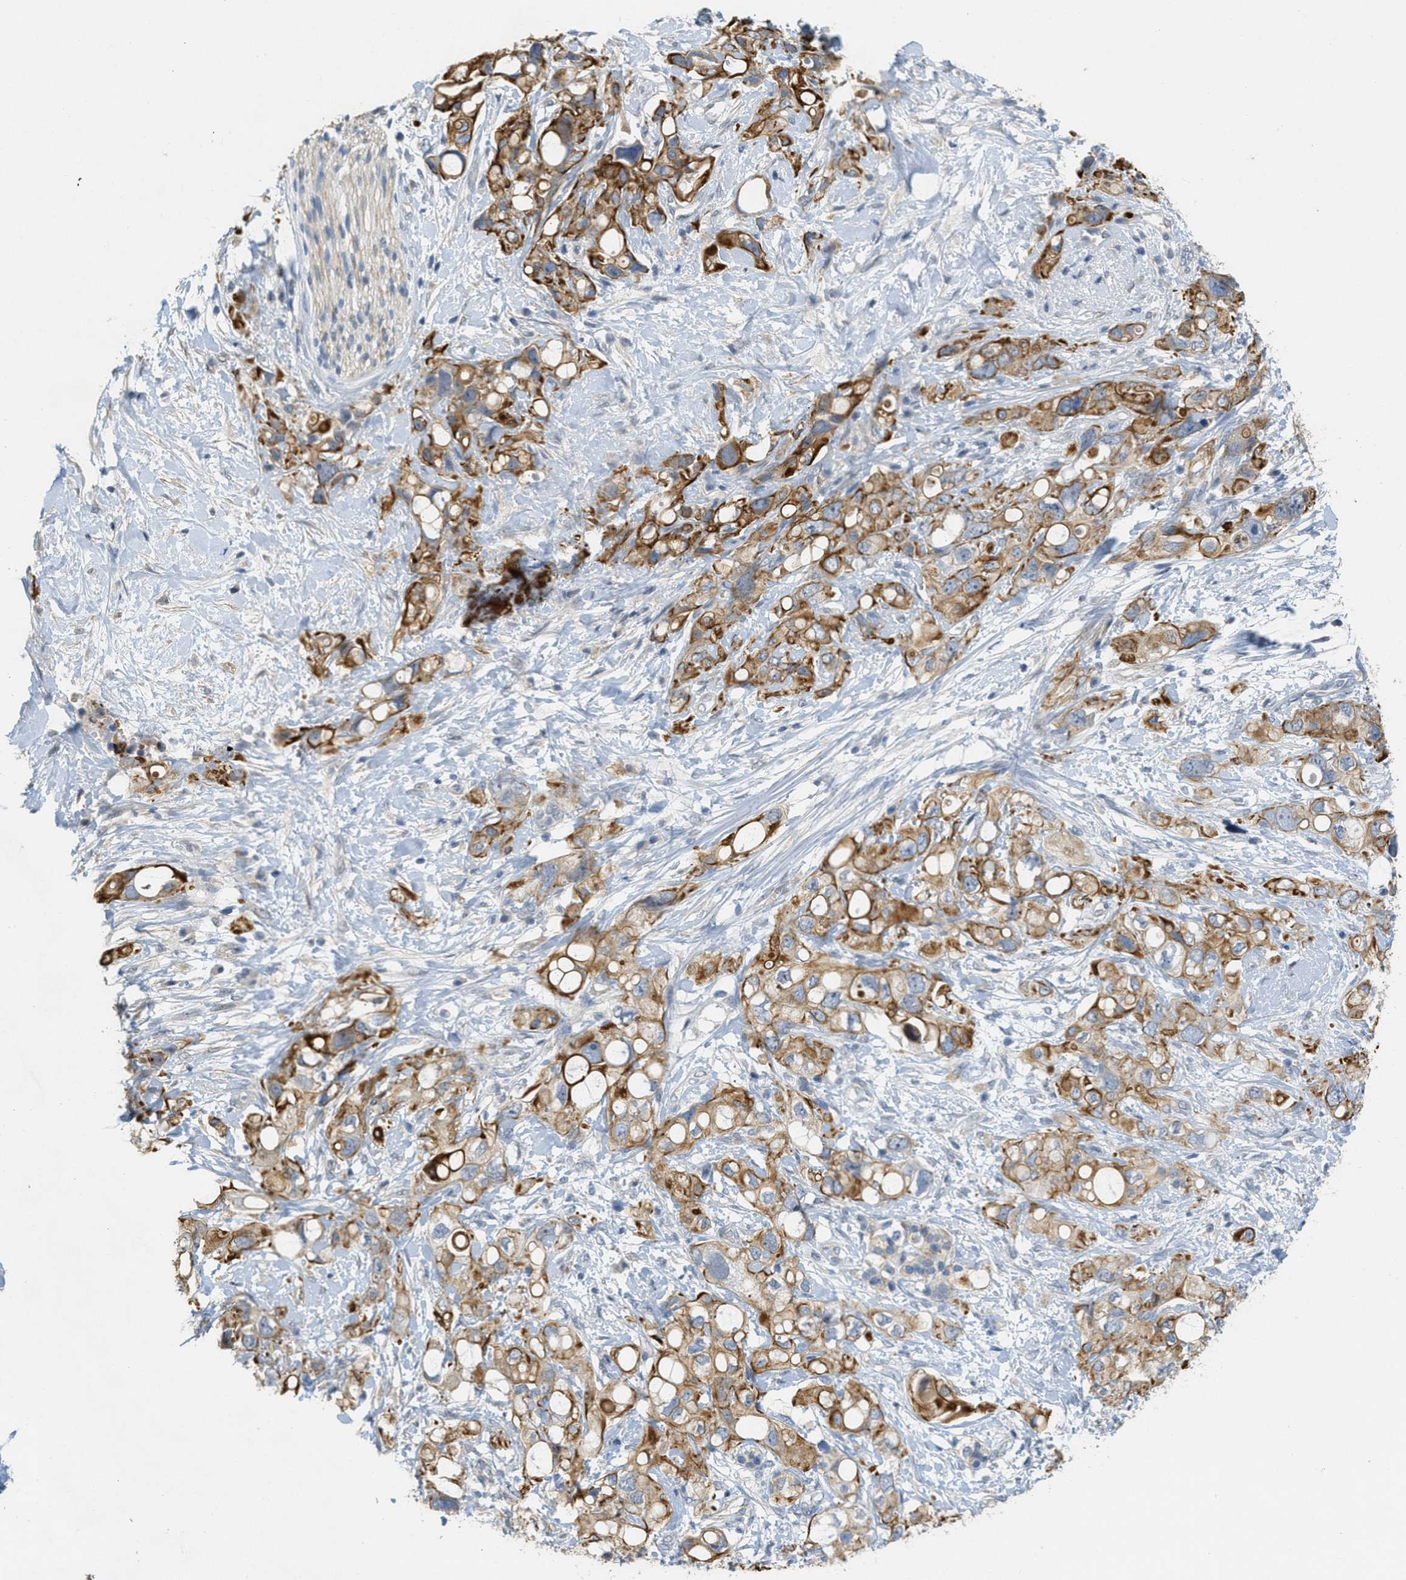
{"staining": {"intensity": "strong", "quantity": ">75%", "location": "cytoplasmic/membranous"}, "tissue": "pancreatic cancer", "cell_type": "Tumor cells", "image_type": "cancer", "snomed": [{"axis": "morphology", "description": "Adenocarcinoma, NOS"}, {"axis": "topography", "description": "Pancreas"}], "caption": "An immunohistochemistry (IHC) micrograph of neoplastic tissue is shown. Protein staining in brown shows strong cytoplasmic/membranous positivity in pancreatic cancer within tumor cells. The staining was performed using DAB to visualize the protein expression in brown, while the nuclei were stained in blue with hematoxylin (Magnification: 20x).", "gene": "MRS2", "patient": {"sex": "female", "age": 56}}